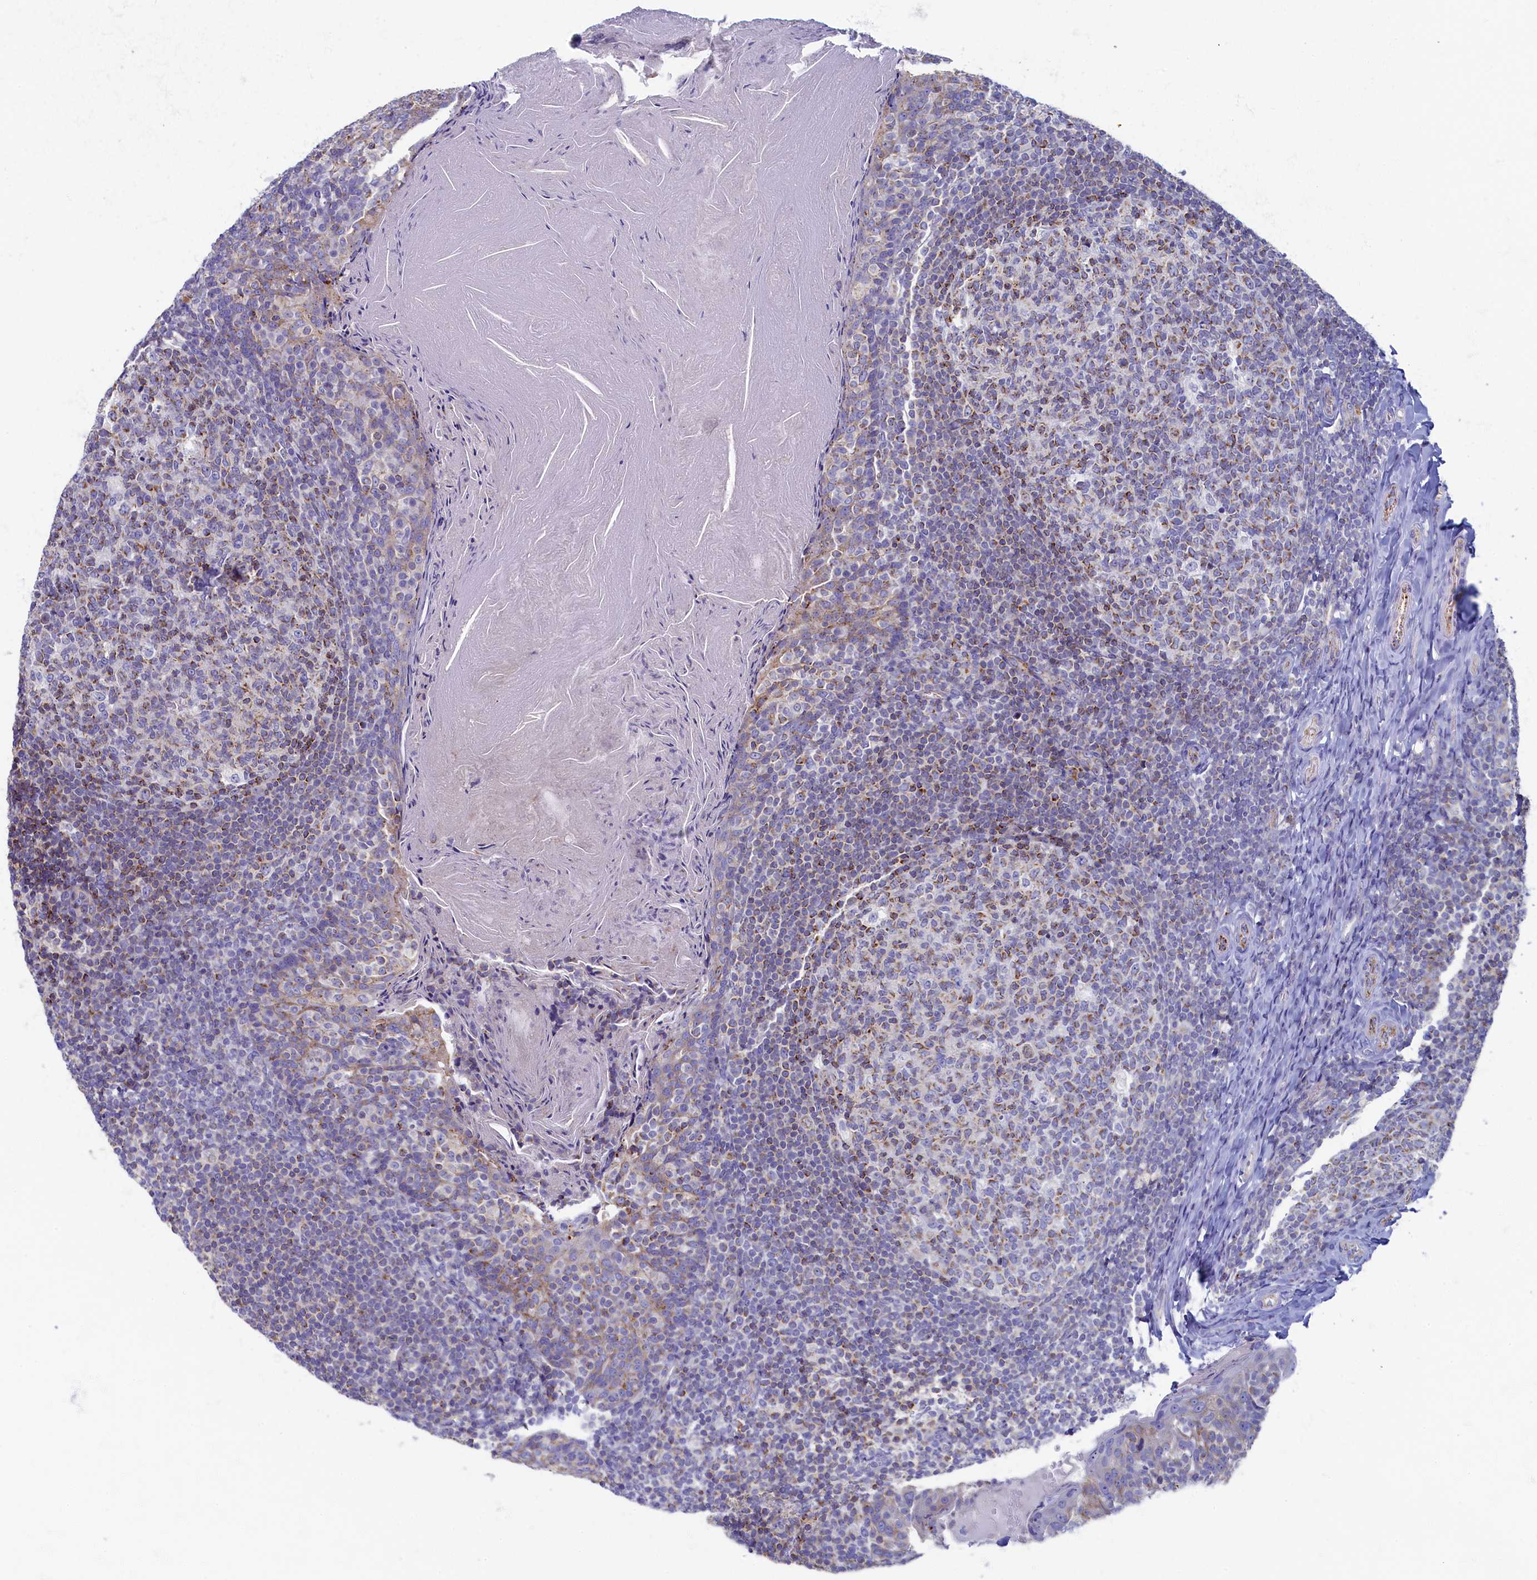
{"staining": {"intensity": "moderate", "quantity": "25%-75%", "location": "cytoplasmic/membranous"}, "tissue": "tonsil", "cell_type": "Germinal center cells", "image_type": "normal", "snomed": [{"axis": "morphology", "description": "Normal tissue, NOS"}, {"axis": "topography", "description": "Tonsil"}], "caption": "A photomicrograph showing moderate cytoplasmic/membranous expression in approximately 25%-75% of germinal center cells in benign tonsil, as visualized by brown immunohistochemical staining.", "gene": "OCIAD2", "patient": {"sex": "female", "age": 19}}